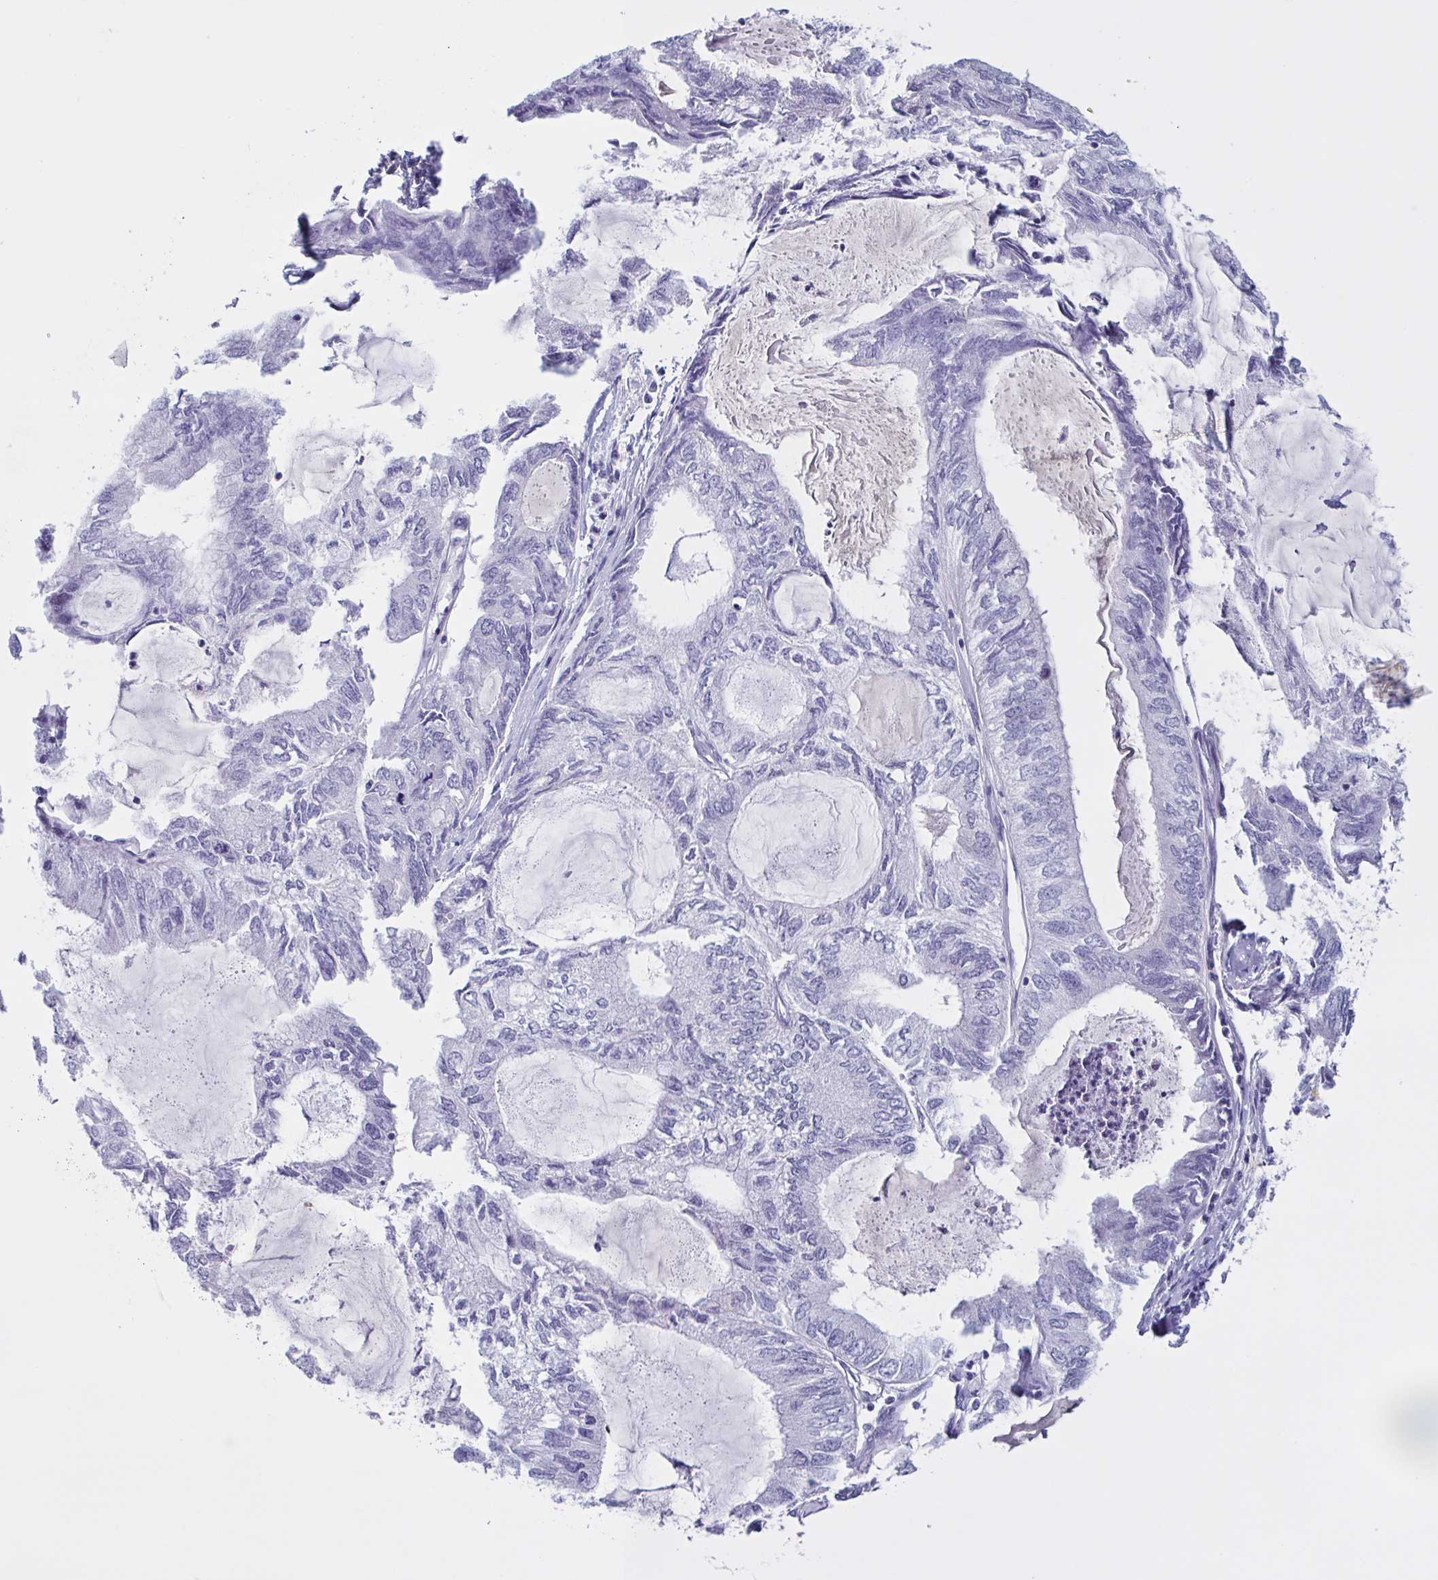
{"staining": {"intensity": "negative", "quantity": "none", "location": "none"}, "tissue": "endometrial cancer", "cell_type": "Tumor cells", "image_type": "cancer", "snomed": [{"axis": "morphology", "description": "Adenocarcinoma, NOS"}, {"axis": "topography", "description": "Endometrium"}], "caption": "DAB immunohistochemical staining of human adenocarcinoma (endometrial) demonstrates no significant positivity in tumor cells.", "gene": "INAFM1", "patient": {"sex": "female", "age": 80}}